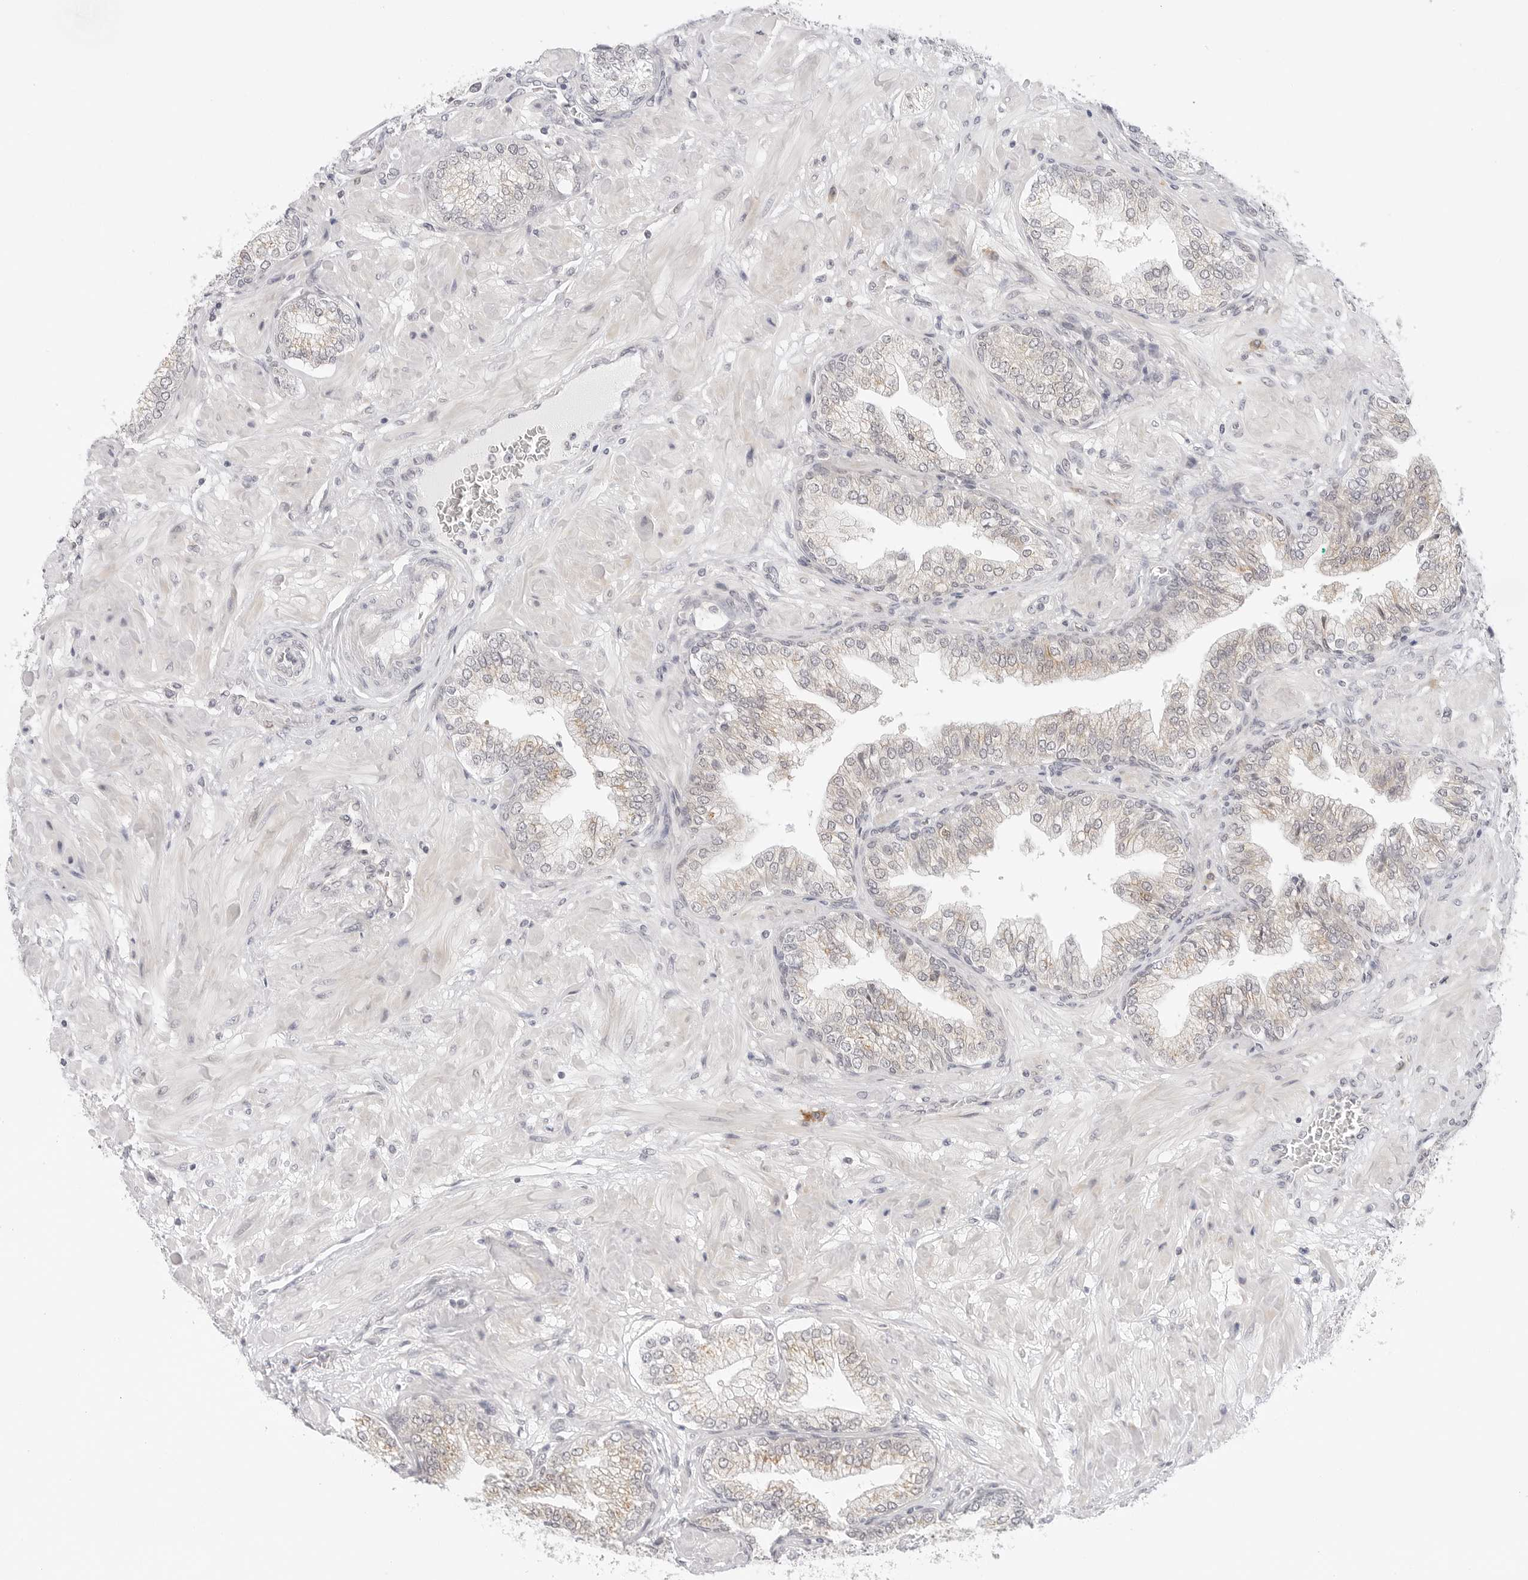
{"staining": {"intensity": "weak", "quantity": "25%-75%", "location": "cytoplasmic/membranous"}, "tissue": "prostate cancer", "cell_type": "Tumor cells", "image_type": "cancer", "snomed": [{"axis": "morphology", "description": "Adenocarcinoma, High grade"}, {"axis": "topography", "description": "Prostate"}], "caption": "There is low levels of weak cytoplasmic/membranous staining in tumor cells of prostate cancer (adenocarcinoma (high-grade)), as demonstrated by immunohistochemical staining (brown color).", "gene": "TCP1", "patient": {"sex": "male", "age": 59}}